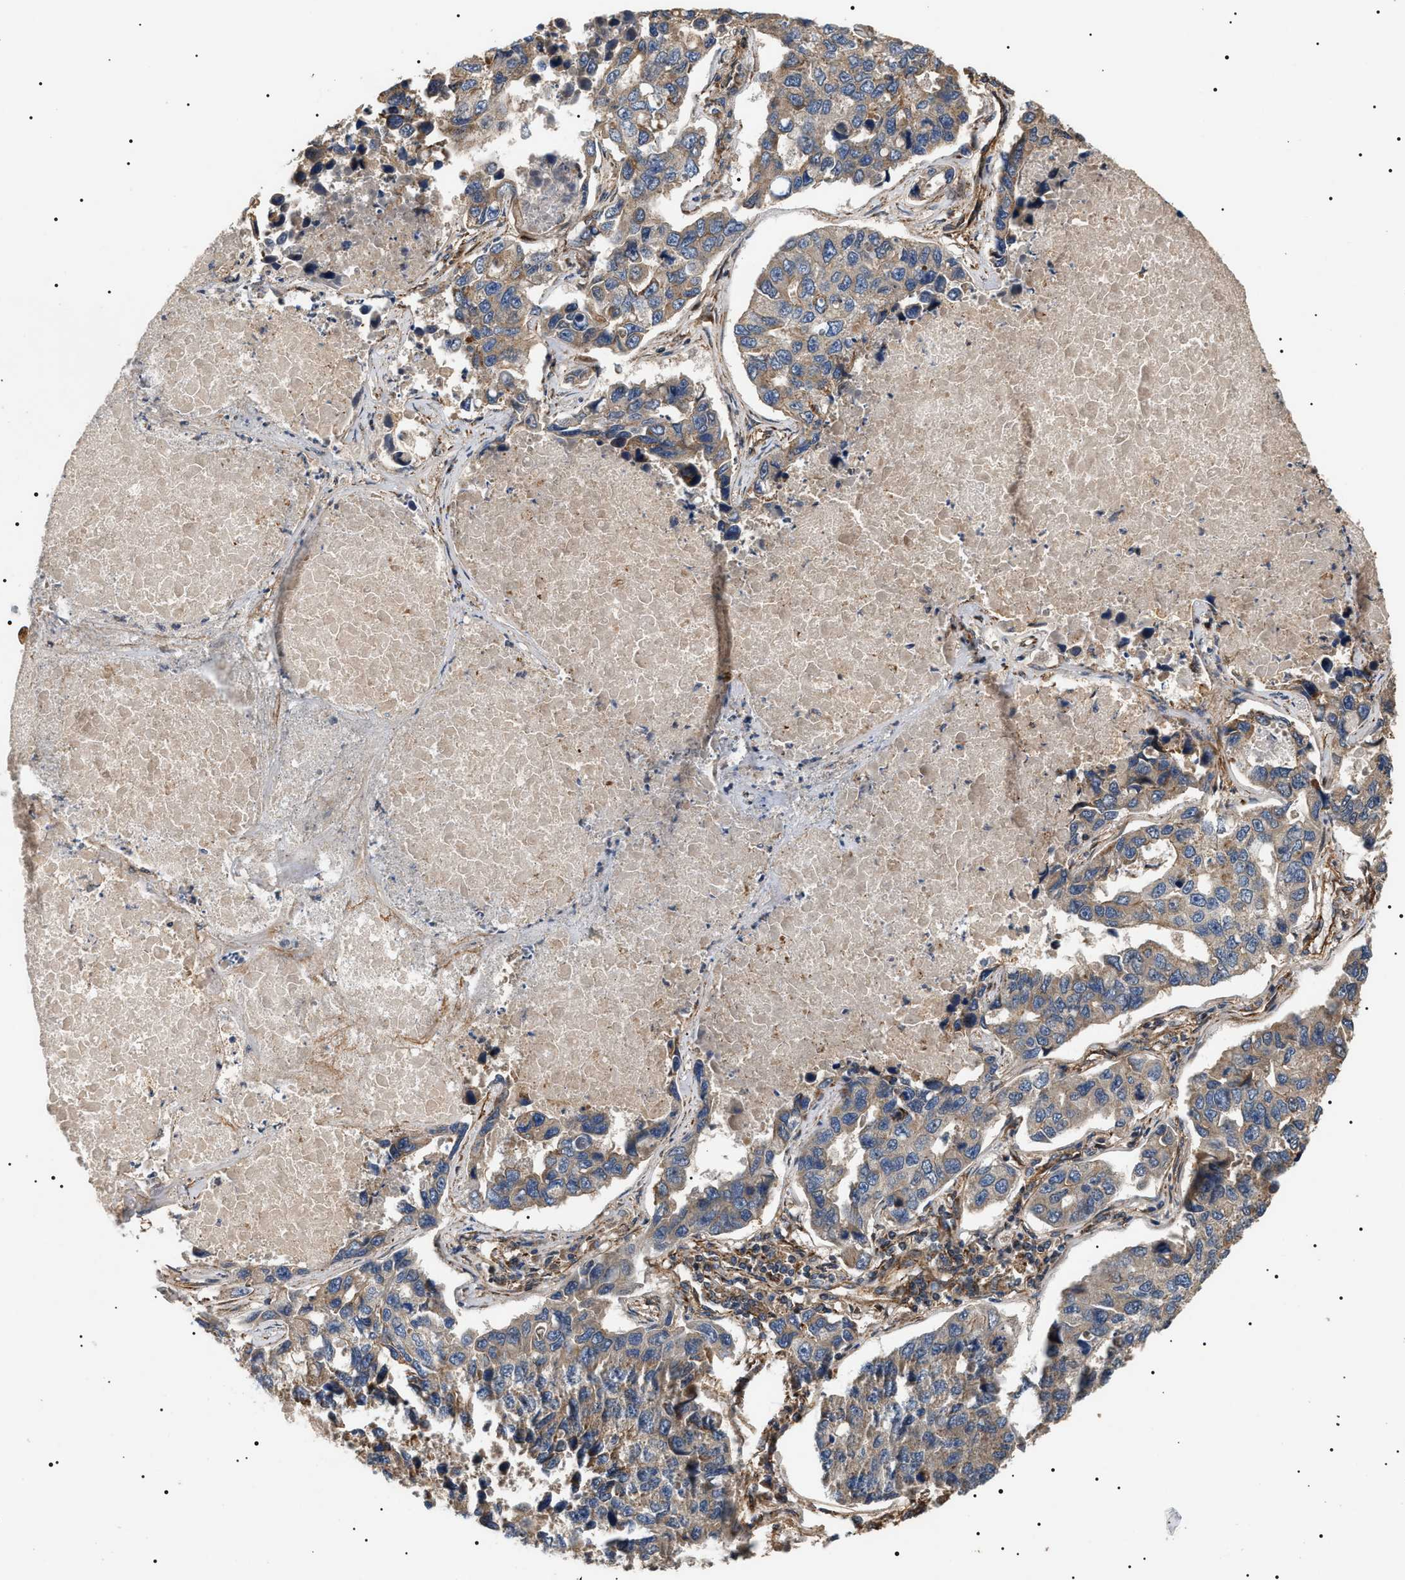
{"staining": {"intensity": "weak", "quantity": "25%-75%", "location": "cytoplasmic/membranous"}, "tissue": "lung cancer", "cell_type": "Tumor cells", "image_type": "cancer", "snomed": [{"axis": "morphology", "description": "Adenocarcinoma, NOS"}, {"axis": "topography", "description": "Lung"}], "caption": "Human adenocarcinoma (lung) stained with a brown dye demonstrates weak cytoplasmic/membranous positive expression in about 25%-75% of tumor cells.", "gene": "ZBTB26", "patient": {"sex": "male", "age": 64}}